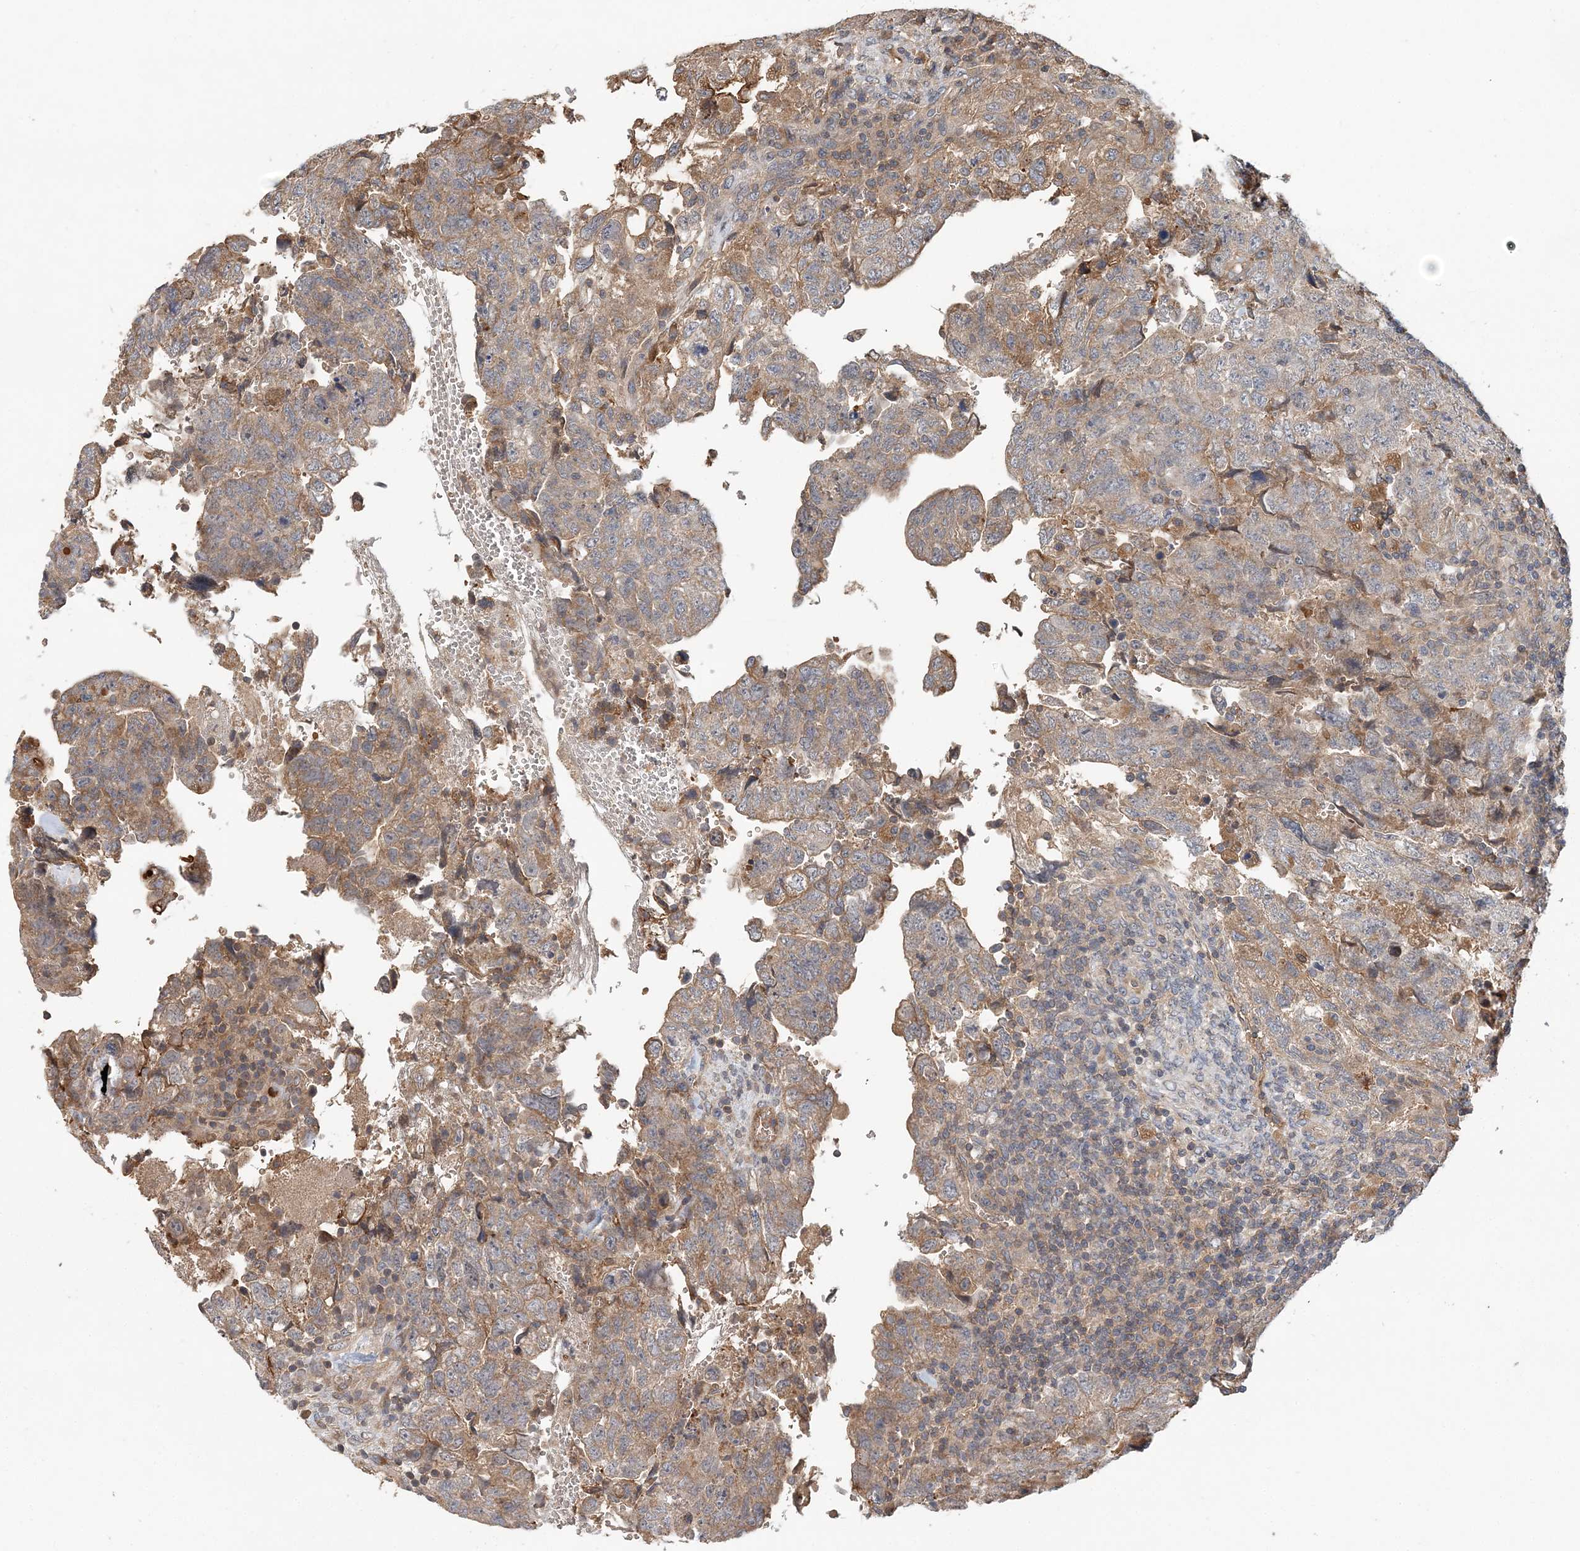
{"staining": {"intensity": "moderate", "quantity": "25%-75%", "location": "cytoplasmic/membranous"}, "tissue": "testis cancer", "cell_type": "Tumor cells", "image_type": "cancer", "snomed": [{"axis": "morphology", "description": "Carcinoma, Embryonal, NOS"}, {"axis": "topography", "description": "Testis"}], "caption": "Testis cancer stained with immunohistochemistry displays moderate cytoplasmic/membranous expression in about 25%-75% of tumor cells.", "gene": "SYCP3", "patient": {"sex": "male", "age": 36}}